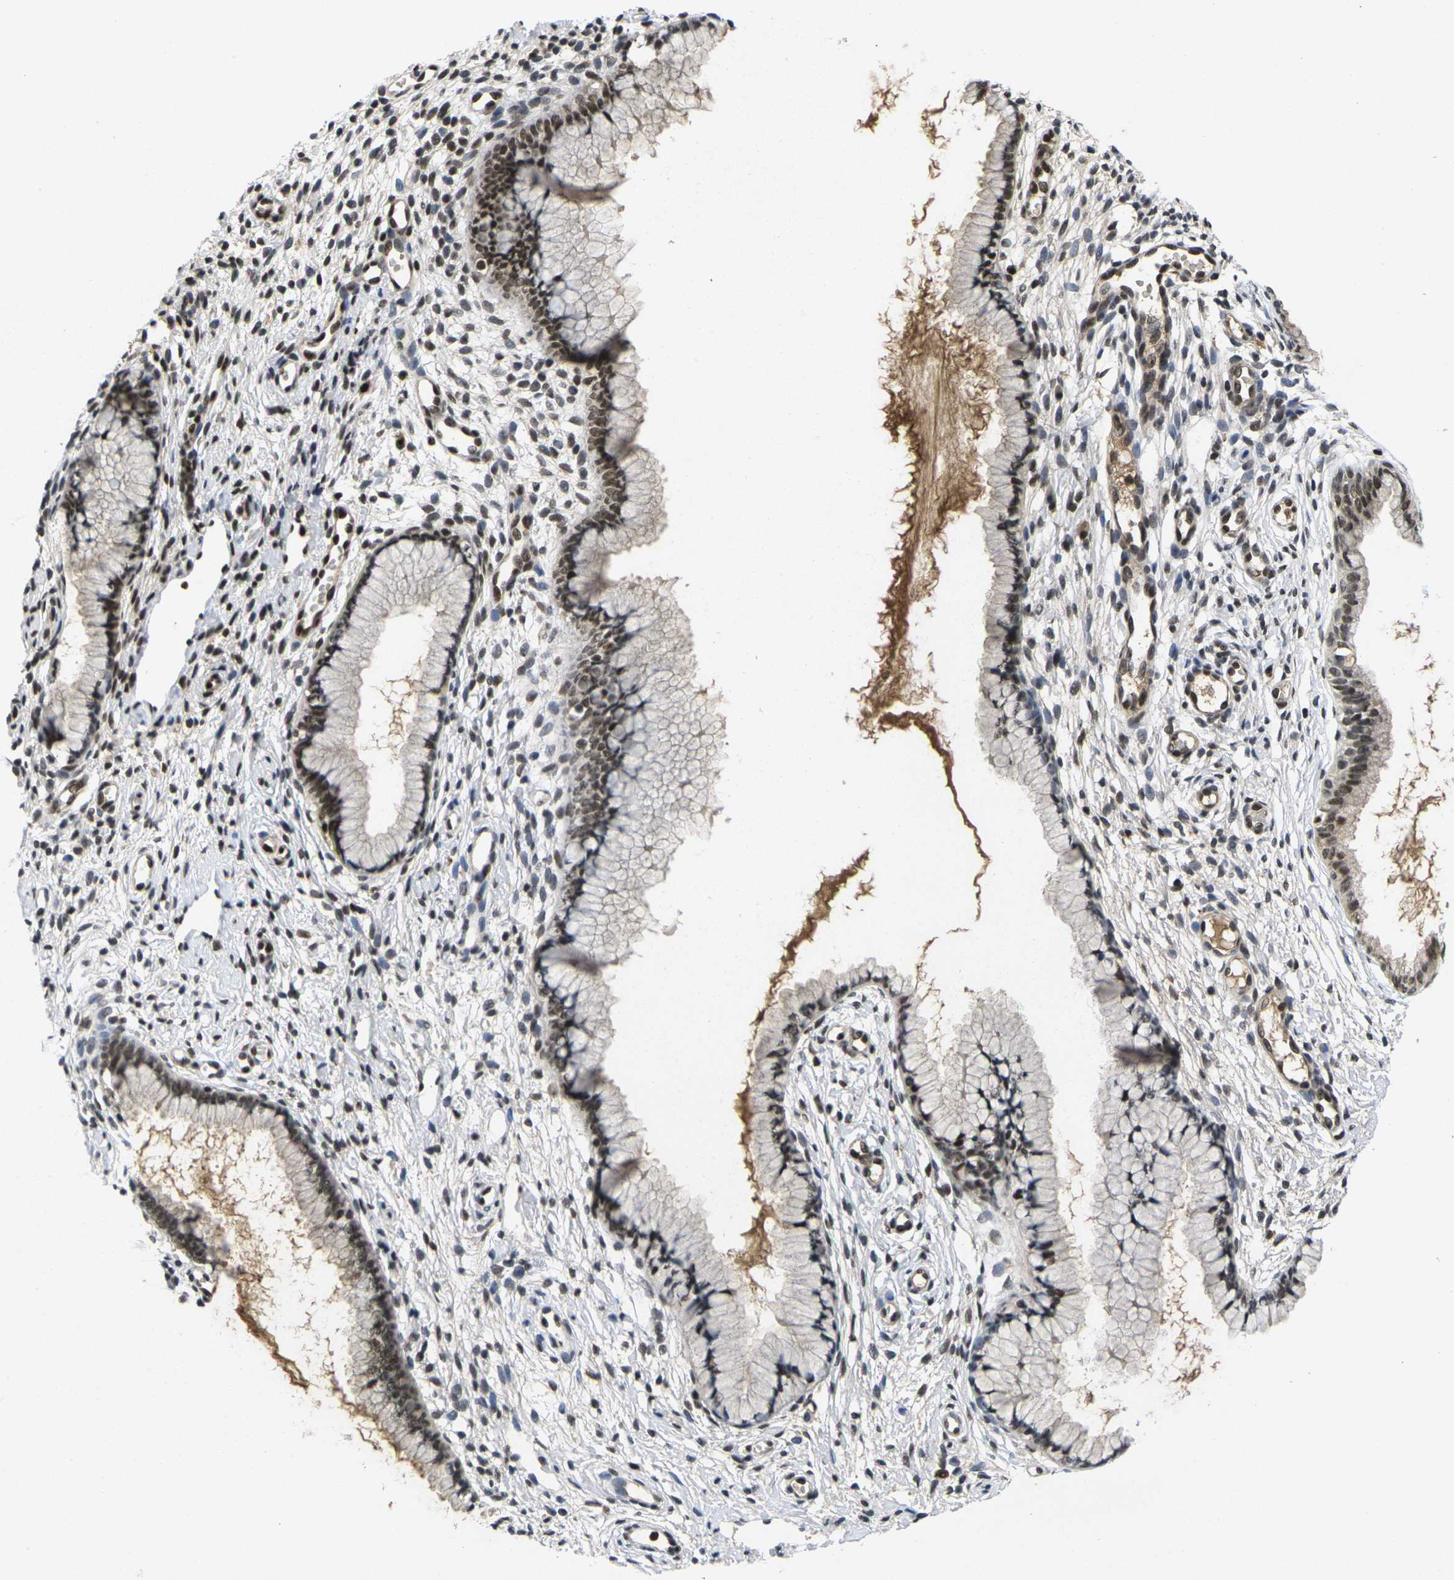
{"staining": {"intensity": "moderate", "quantity": ">75%", "location": "nuclear"}, "tissue": "cervix", "cell_type": "Glandular cells", "image_type": "normal", "snomed": [{"axis": "morphology", "description": "Normal tissue, NOS"}, {"axis": "topography", "description": "Cervix"}], "caption": "Protein staining exhibits moderate nuclear positivity in about >75% of glandular cells in unremarkable cervix.", "gene": "GTF2E1", "patient": {"sex": "female", "age": 65}}